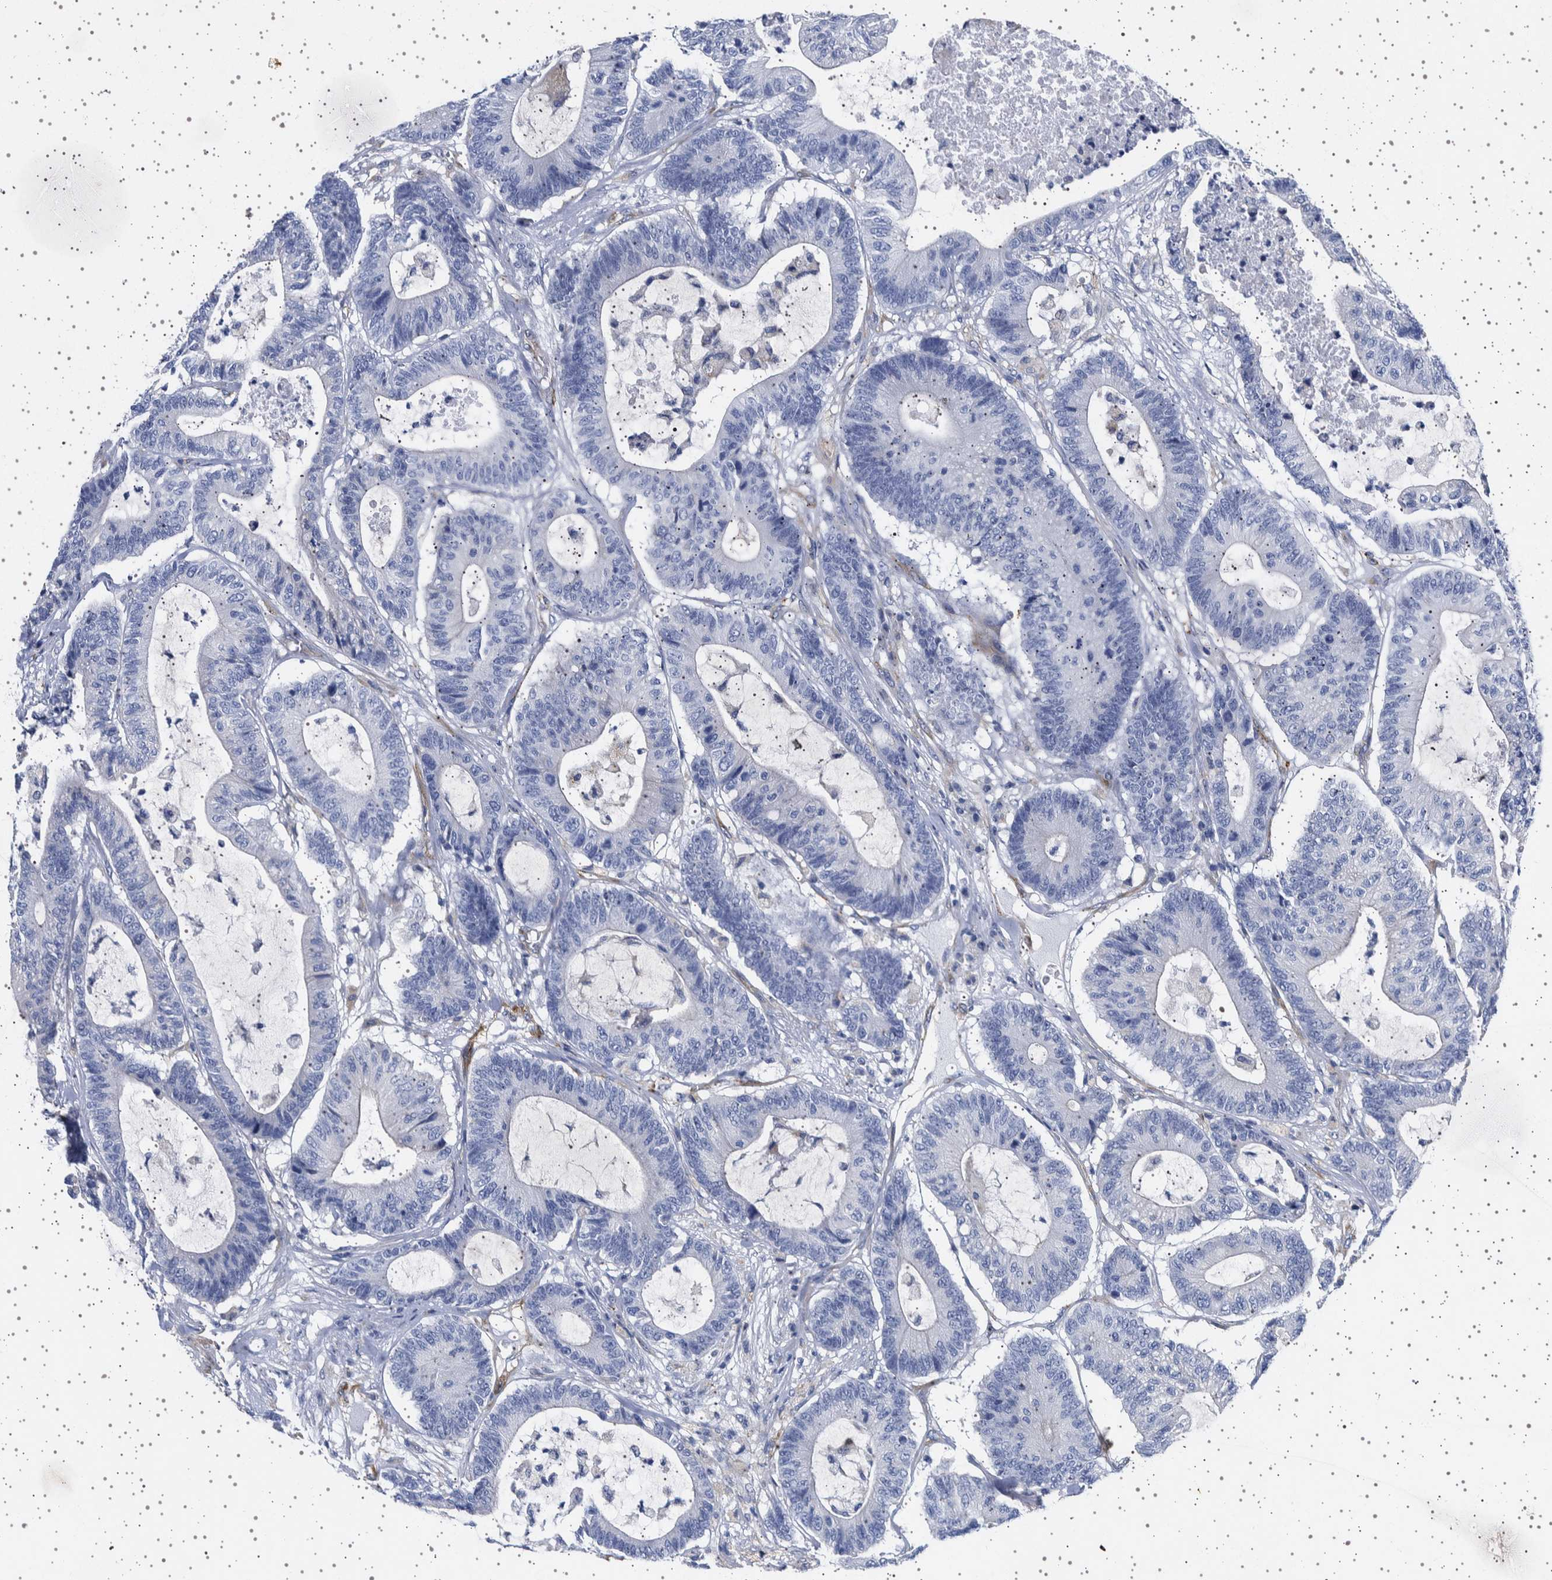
{"staining": {"intensity": "negative", "quantity": "none", "location": "none"}, "tissue": "colorectal cancer", "cell_type": "Tumor cells", "image_type": "cancer", "snomed": [{"axis": "morphology", "description": "Adenocarcinoma, NOS"}, {"axis": "topography", "description": "Colon"}], "caption": "Immunohistochemistry (IHC) of human colorectal adenocarcinoma shows no positivity in tumor cells.", "gene": "SEPTIN4", "patient": {"sex": "female", "age": 84}}